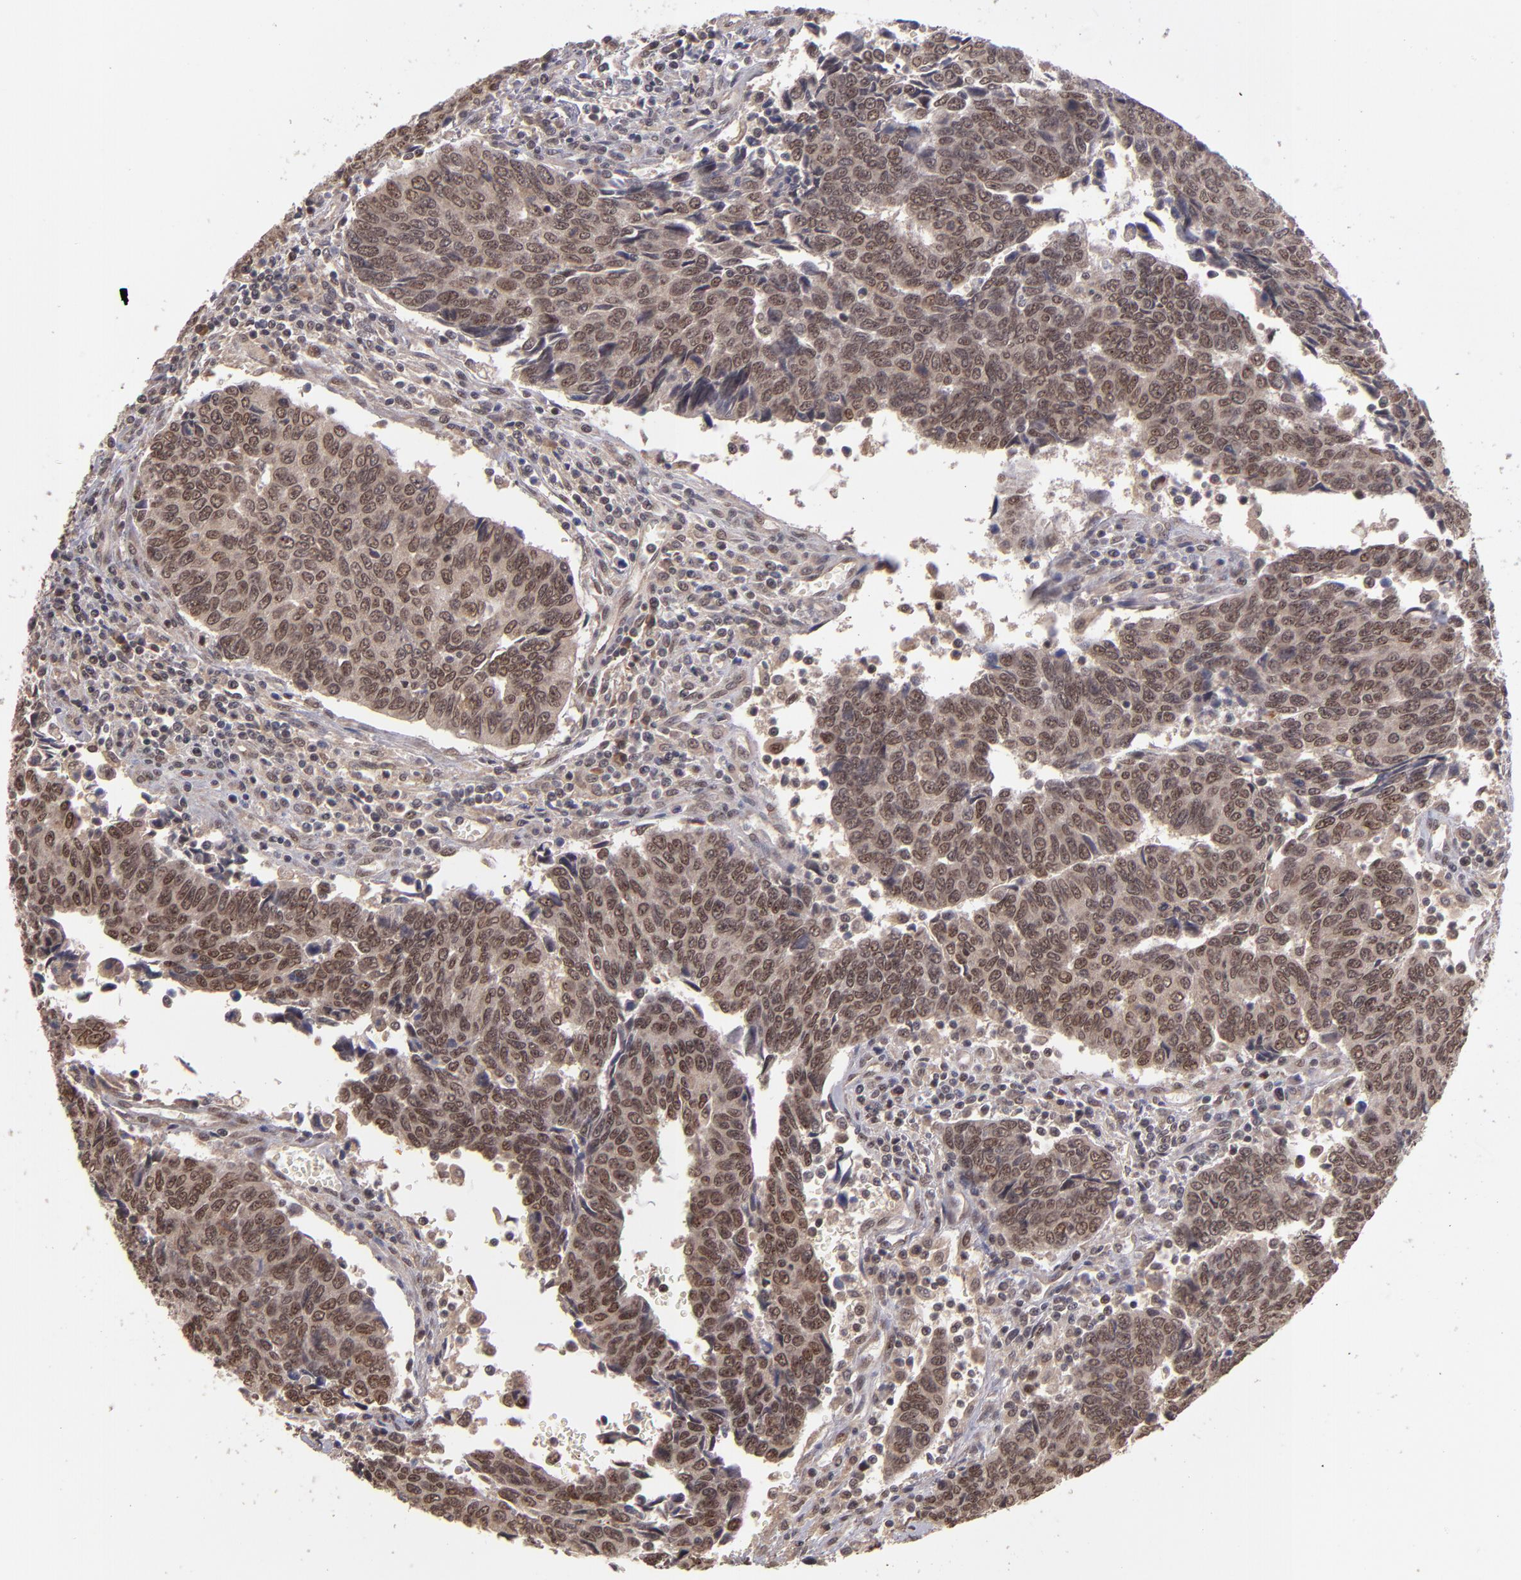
{"staining": {"intensity": "moderate", "quantity": ">75%", "location": "nuclear"}, "tissue": "urothelial cancer", "cell_type": "Tumor cells", "image_type": "cancer", "snomed": [{"axis": "morphology", "description": "Urothelial carcinoma, High grade"}, {"axis": "topography", "description": "Urinary bladder"}], "caption": "A histopathology image showing moderate nuclear positivity in about >75% of tumor cells in urothelial cancer, as visualized by brown immunohistochemical staining.", "gene": "ABHD12B", "patient": {"sex": "male", "age": 86}}